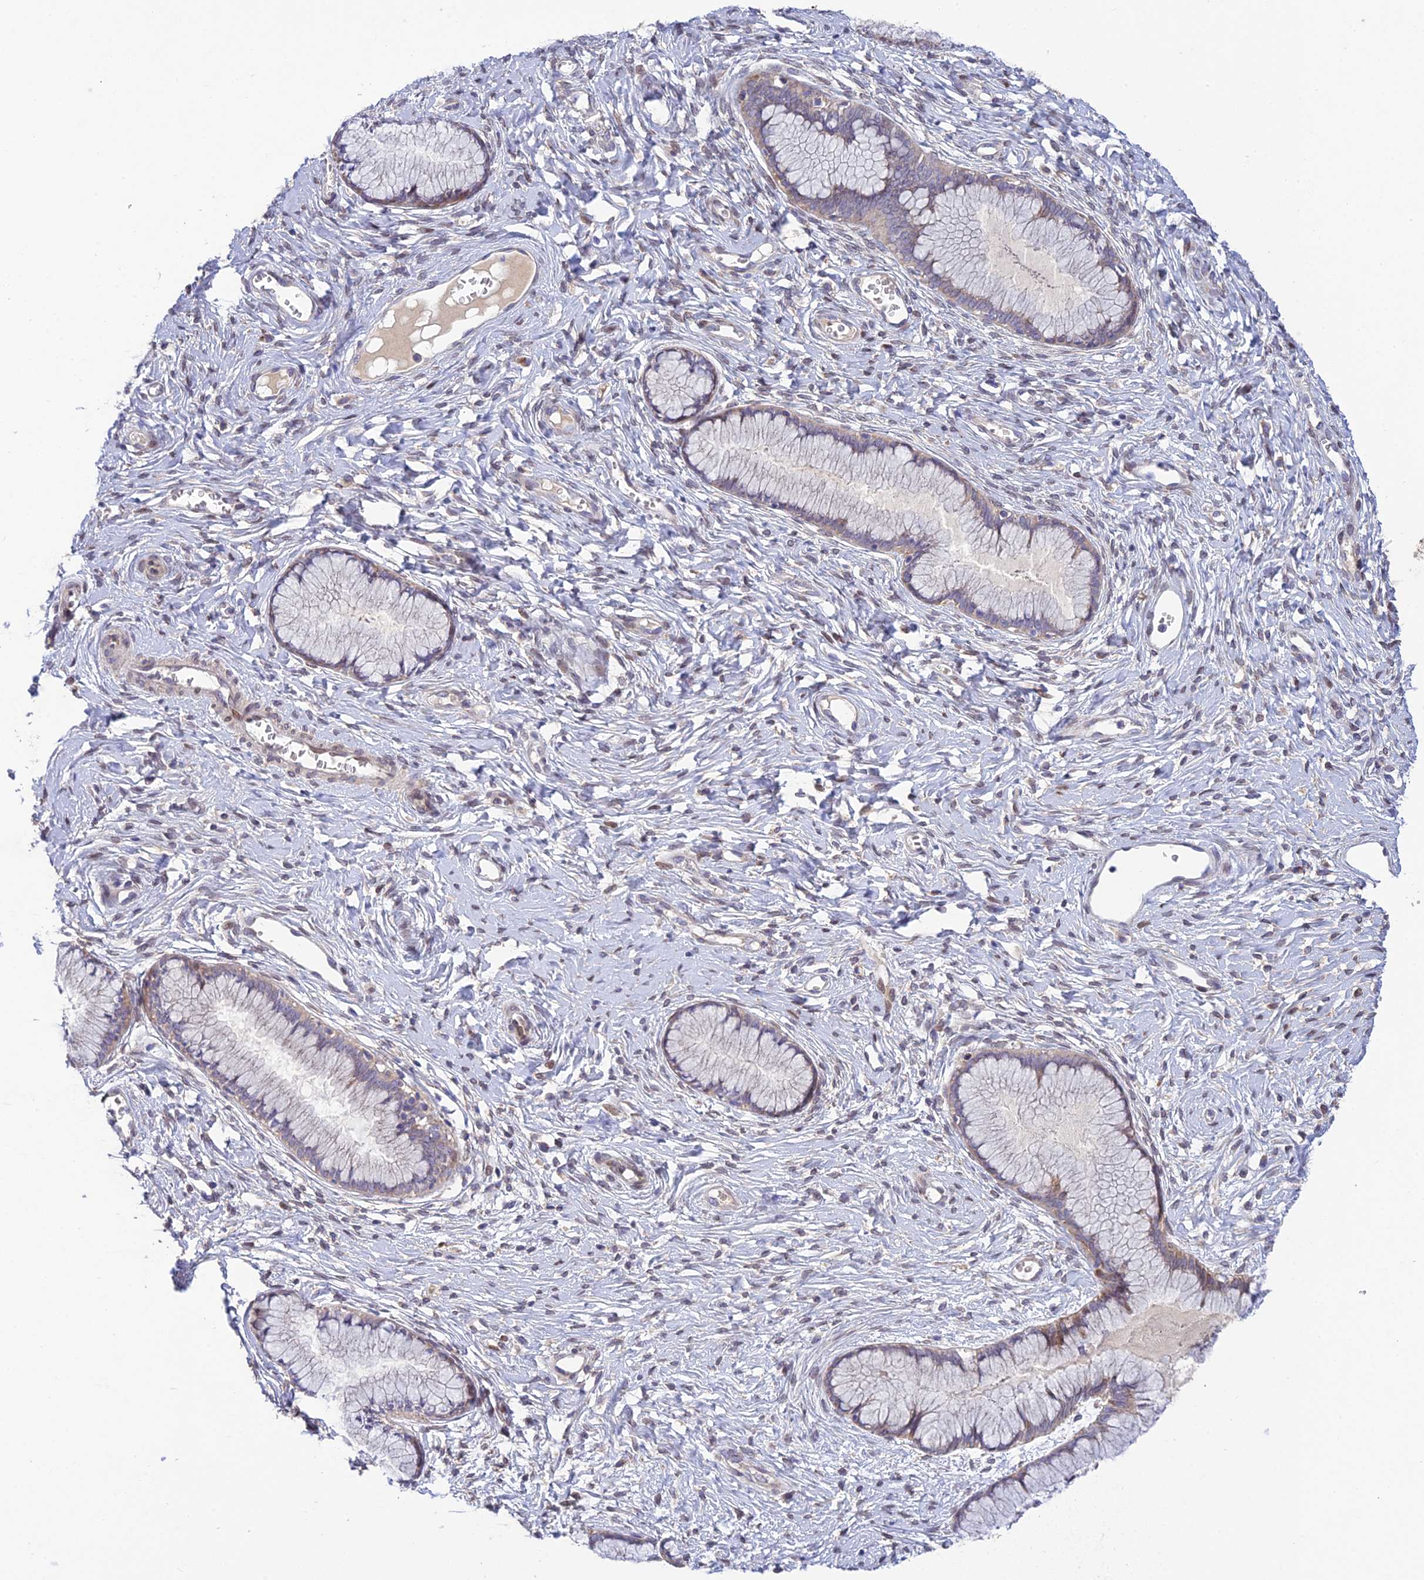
{"staining": {"intensity": "weak", "quantity": "<25%", "location": "cytoplasmic/membranous,nuclear"}, "tissue": "cervix", "cell_type": "Glandular cells", "image_type": "normal", "snomed": [{"axis": "morphology", "description": "Normal tissue, NOS"}, {"axis": "topography", "description": "Cervix"}], "caption": "Immunohistochemistry (IHC) histopathology image of benign human cervix stained for a protein (brown), which displays no positivity in glandular cells.", "gene": "MGAT2", "patient": {"sex": "female", "age": 42}}